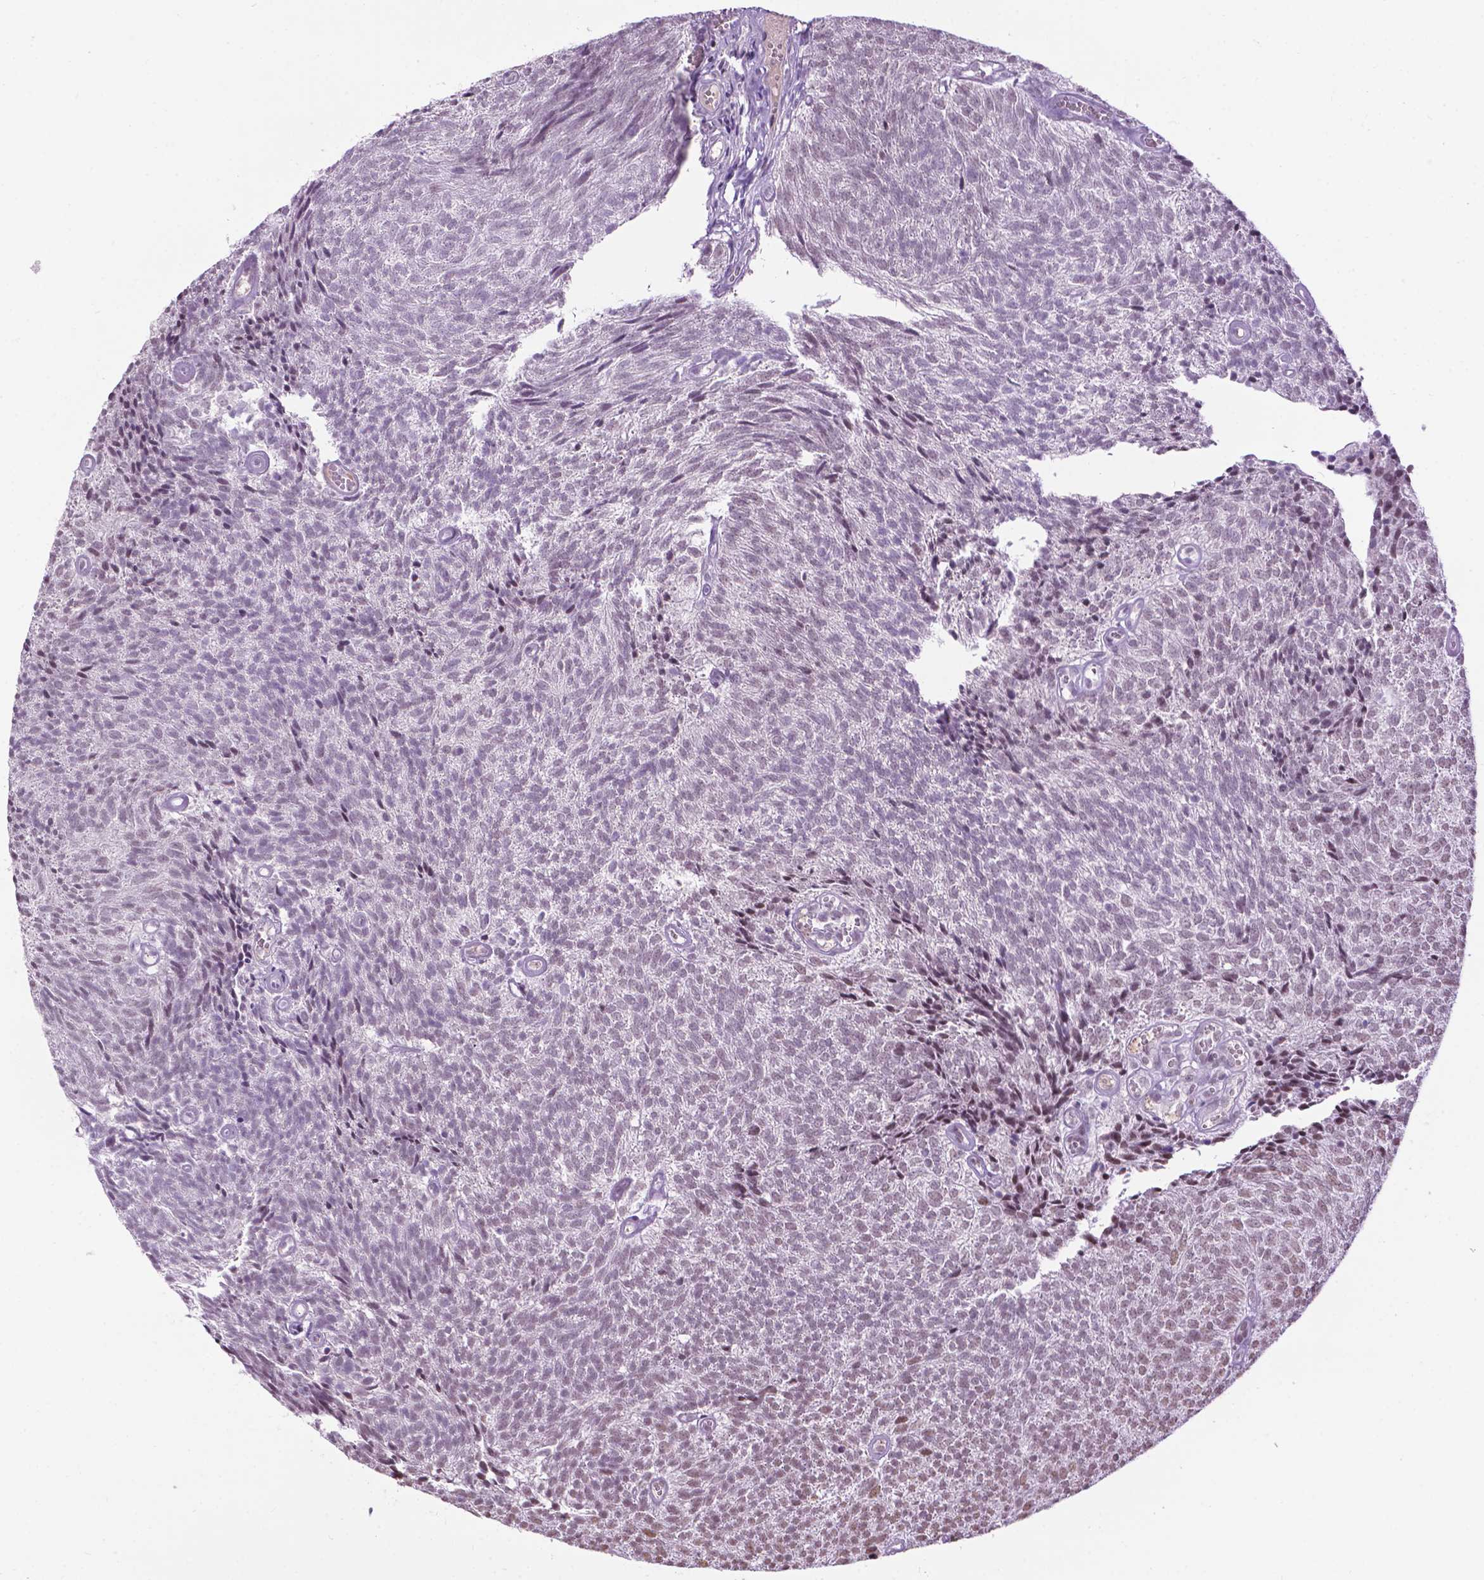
{"staining": {"intensity": "moderate", "quantity": "25%-75%", "location": "nuclear"}, "tissue": "urothelial cancer", "cell_type": "Tumor cells", "image_type": "cancer", "snomed": [{"axis": "morphology", "description": "Urothelial carcinoma, Low grade"}, {"axis": "topography", "description": "Urinary bladder"}], "caption": "Low-grade urothelial carcinoma was stained to show a protein in brown. There is medium levels of moderate nuclear staining in about 25%-75% of tumor cells.", "gene": "COL23A1", "patient": {"sex": "male", "age": 77}}